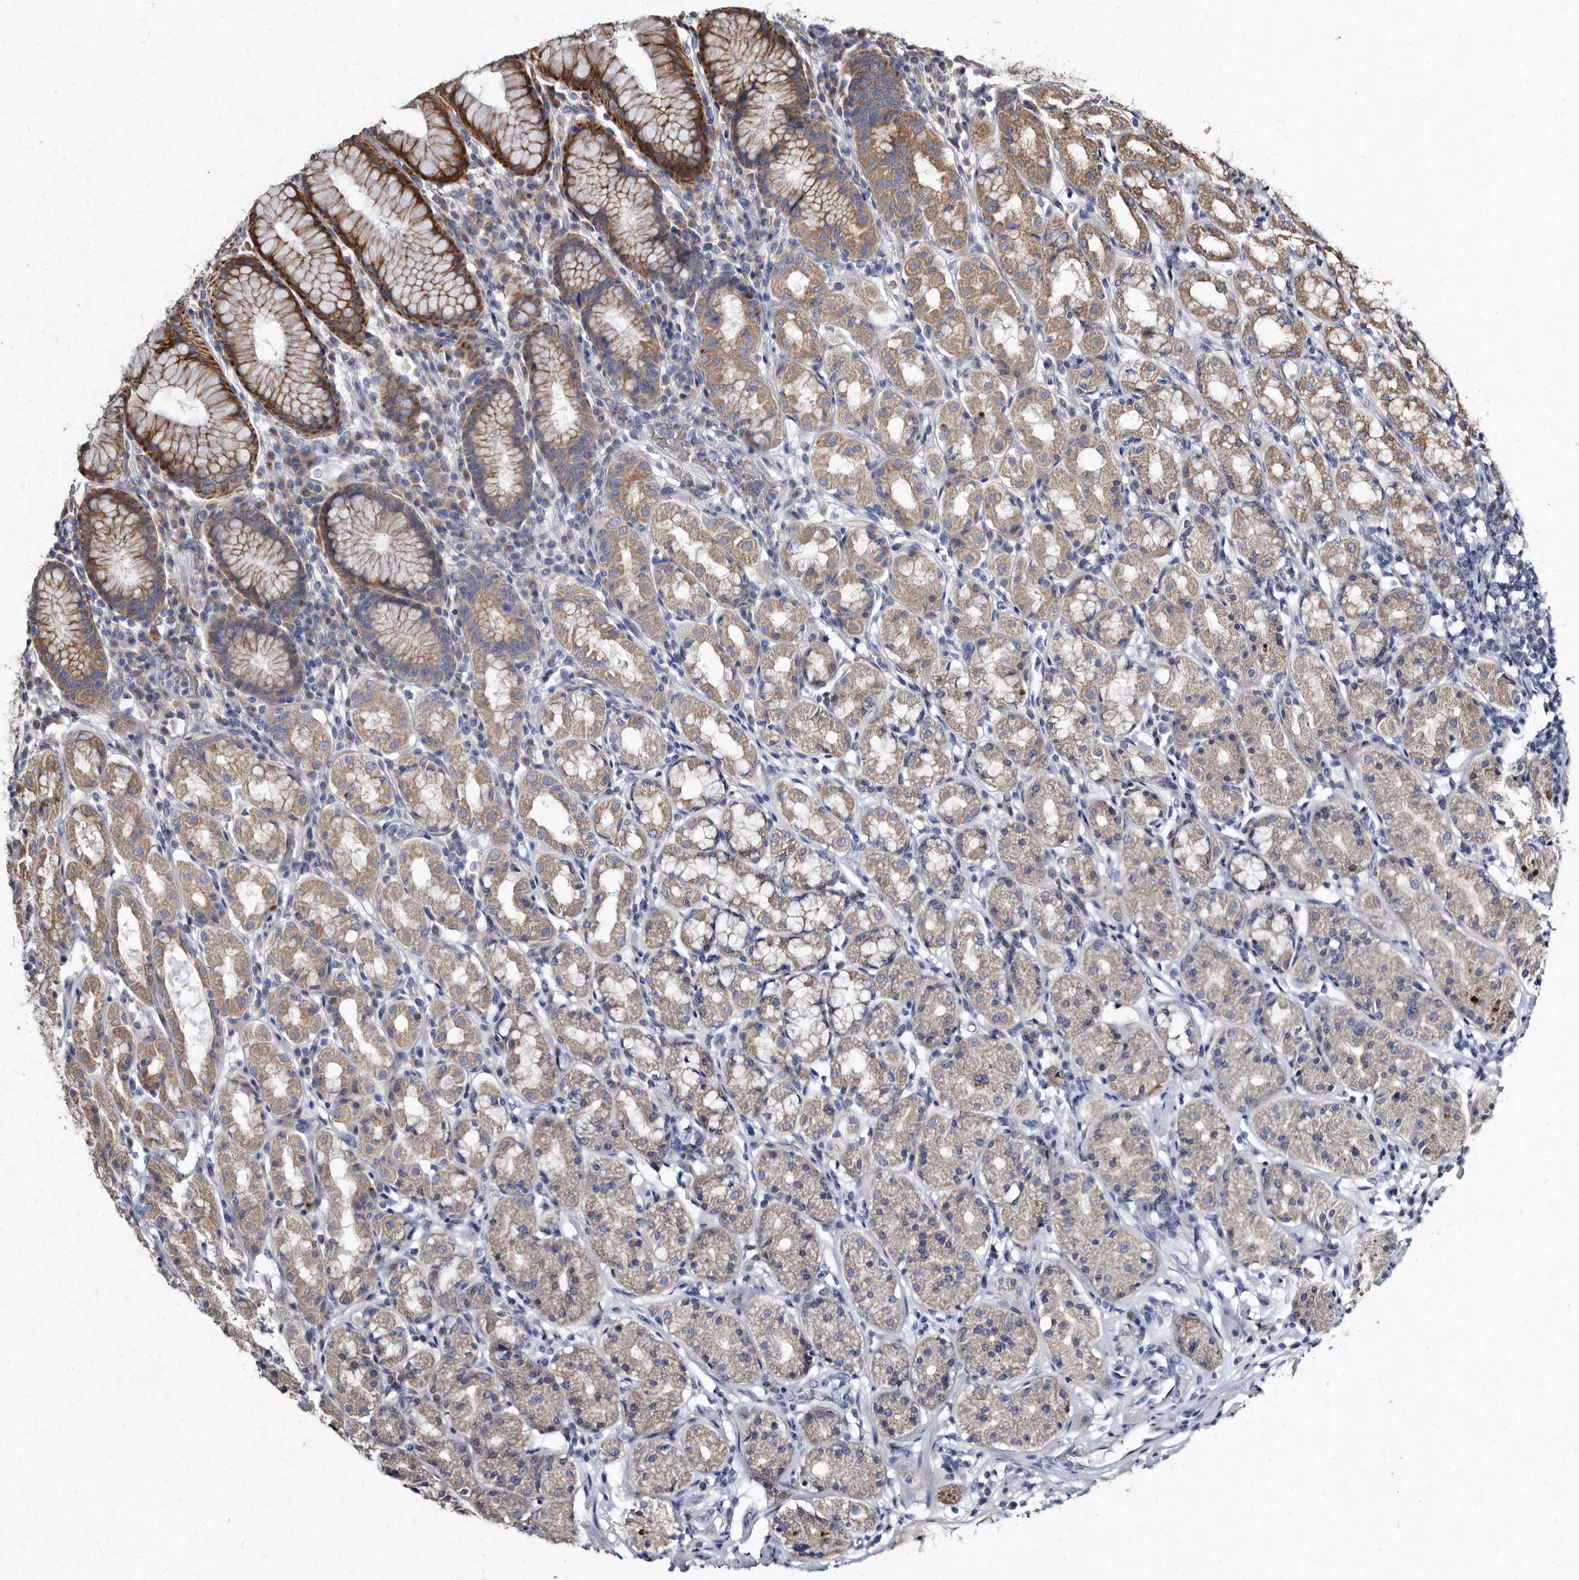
{"staining": {"intensity": "strong", "quantity": "<25%", "location": "cytoplasmic/membranous"}, "tissue": "stomach", "cell_type": "Glandular cells", "image_type": "normal", "snomed": [{"axis": "morphology", "description": "Normal tissue, NOS"}, {"axis": "topography", "description": "Stomach, lower"}], "caption": "A brown stain shows strong cytoplasmic/membranous positivity of a protein in glandular cells of benign stomach. The staining was performed using DAB (3,3'-diaminobenzidine), with brown indicating positive protein expression. Nuclei are stained blue with hematoxylin.", "gene": "YPEL1", "patient": {"sex": "female", "age": 56}}